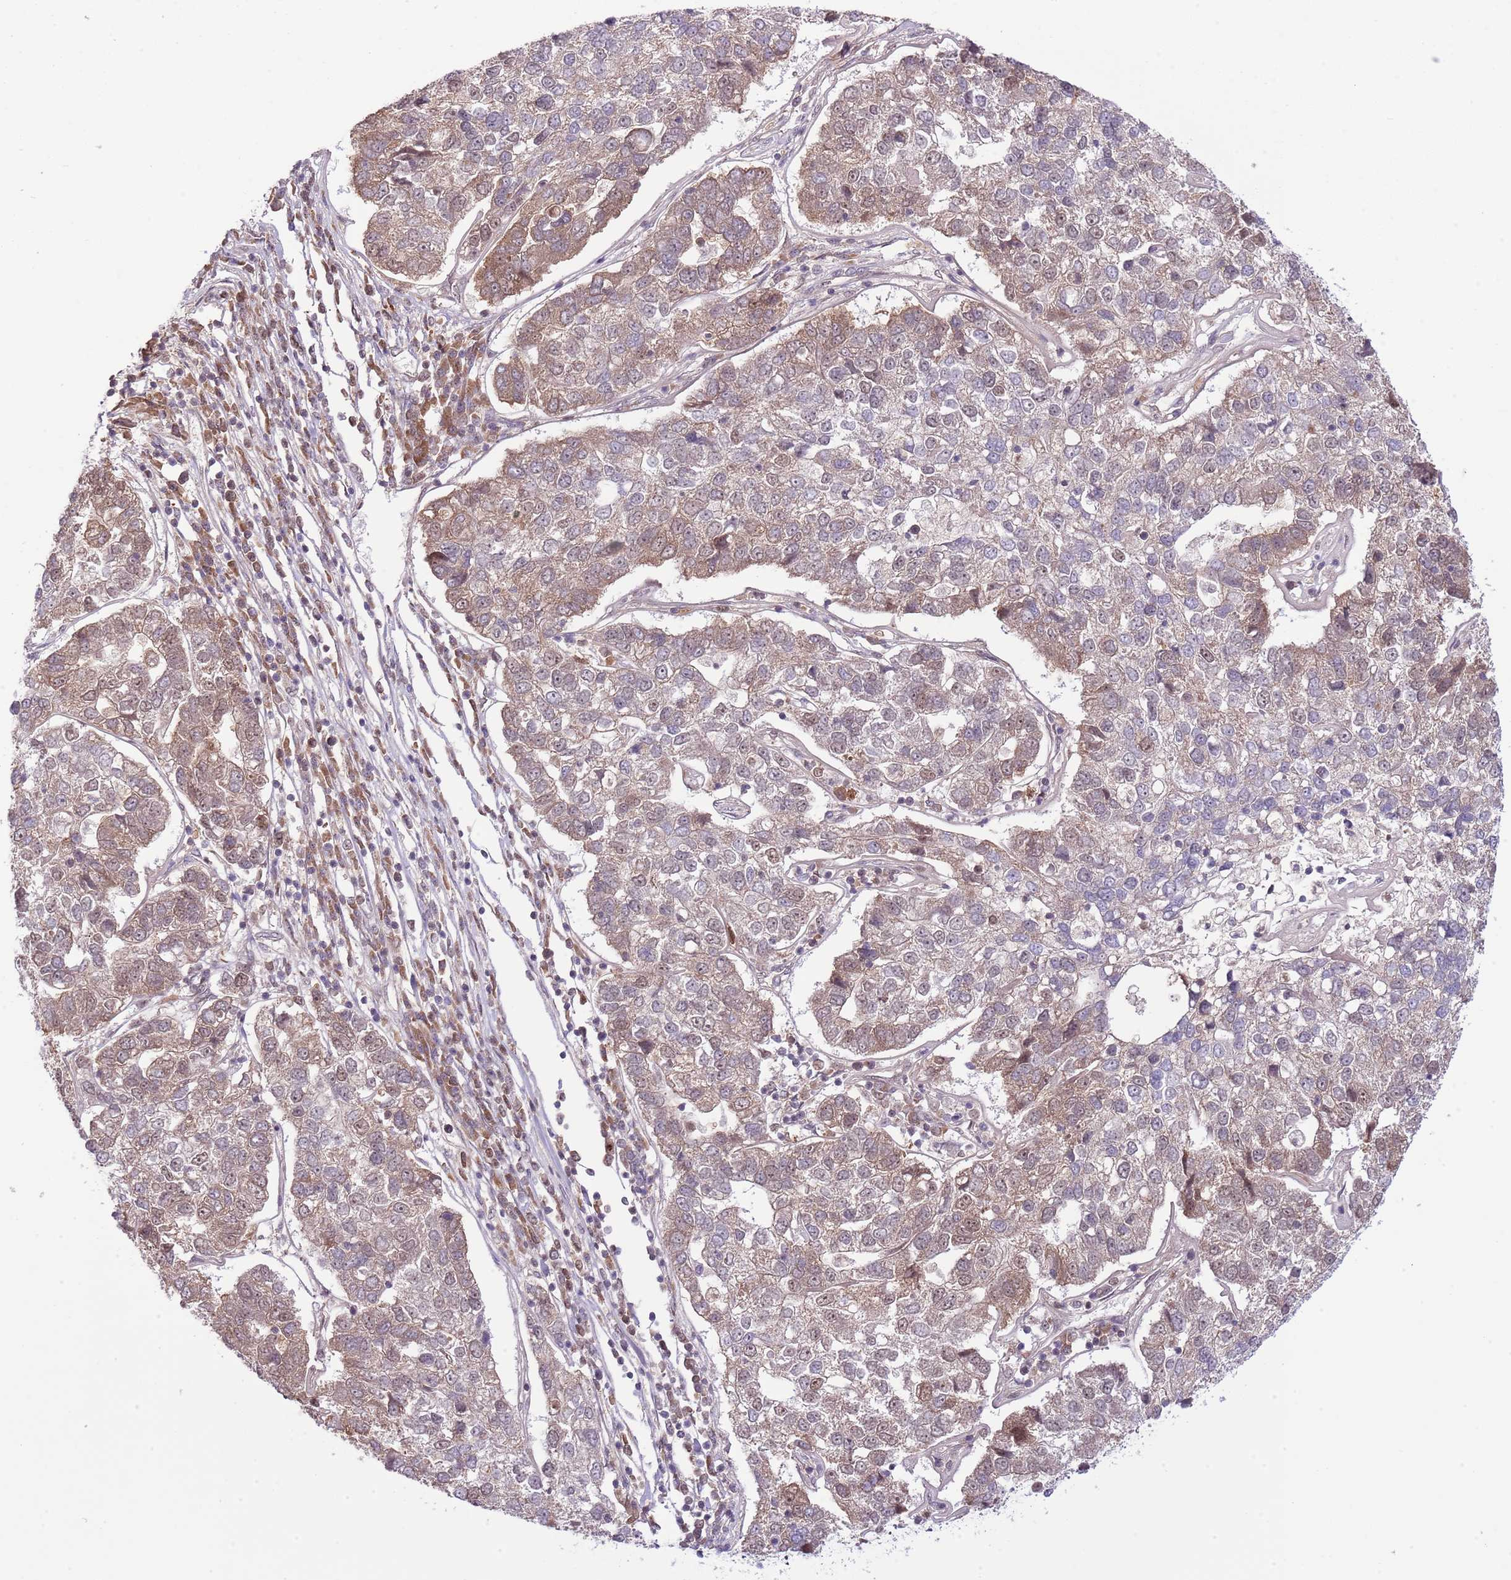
{"staining": {"intensity": "moderate", "quantity": ">75%", "location": "cytoplasmic/membranous"}, "tissue": "pancreatic cancer", "cell_type": "Tumor cells", "image_type": "cancer", "snomed": [{"axis": "morphology", "description": "Adenocarcinoma, NOS"}, {"axis": "topography", "description": "Pancreas"}], "caption": "Immunohistochemistry (IHC) micrograph of neoplastic tissue: human pancreatic adenocarcinoma stained using immunohistochemistry shows medium levels of moderate protein expression localized specifically in the cytoplasmic/membranous of tumor cells, appearing as a cytoplasmic/membranous brown color.", "gene": "CHD1", "patient": {"sex": "female", "age": 61}}